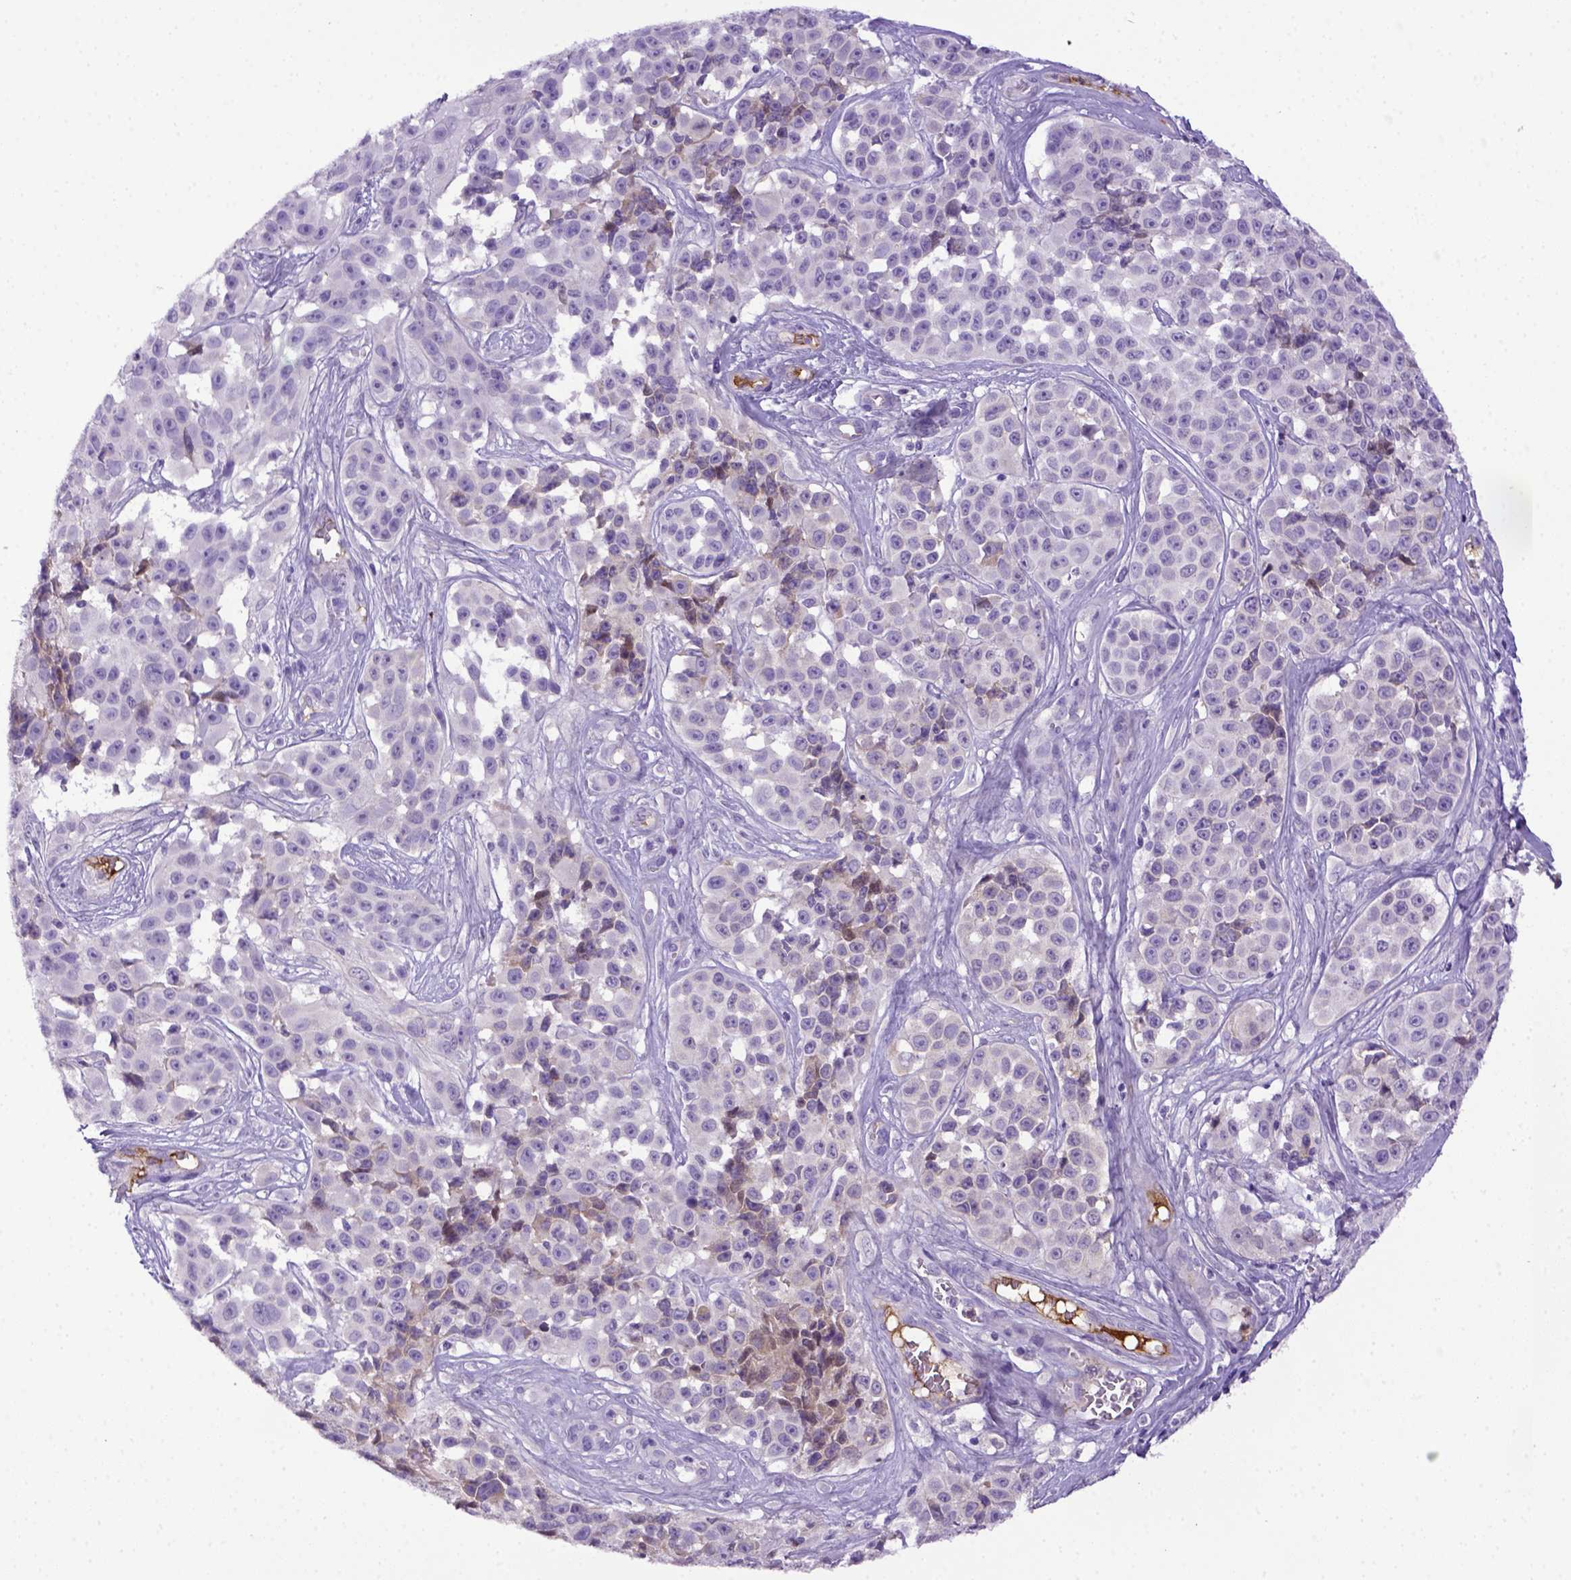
{"staining": {"intensity": "negative", "quantity": "none", "location": "none"}, "tissue": "melanoma", "cell_type": "Tumor cells", "image_type": "cancer", "snomed": [{"axis": "morphology", "description": "Malignant melanoma, NOS"}, {"axis": "topography", "description": "Skin"}], "caption": "Immunohistochemical staining of human melanoma demonstrates no significant staining in tumor cells. (Stains: DAB immunohistochemistry with hematoxylin counter stain, Microscopy: brightfield microscopy at high magnification).", "gene": "ITIH4", "patient": {"sex": "female", "age": 88}}